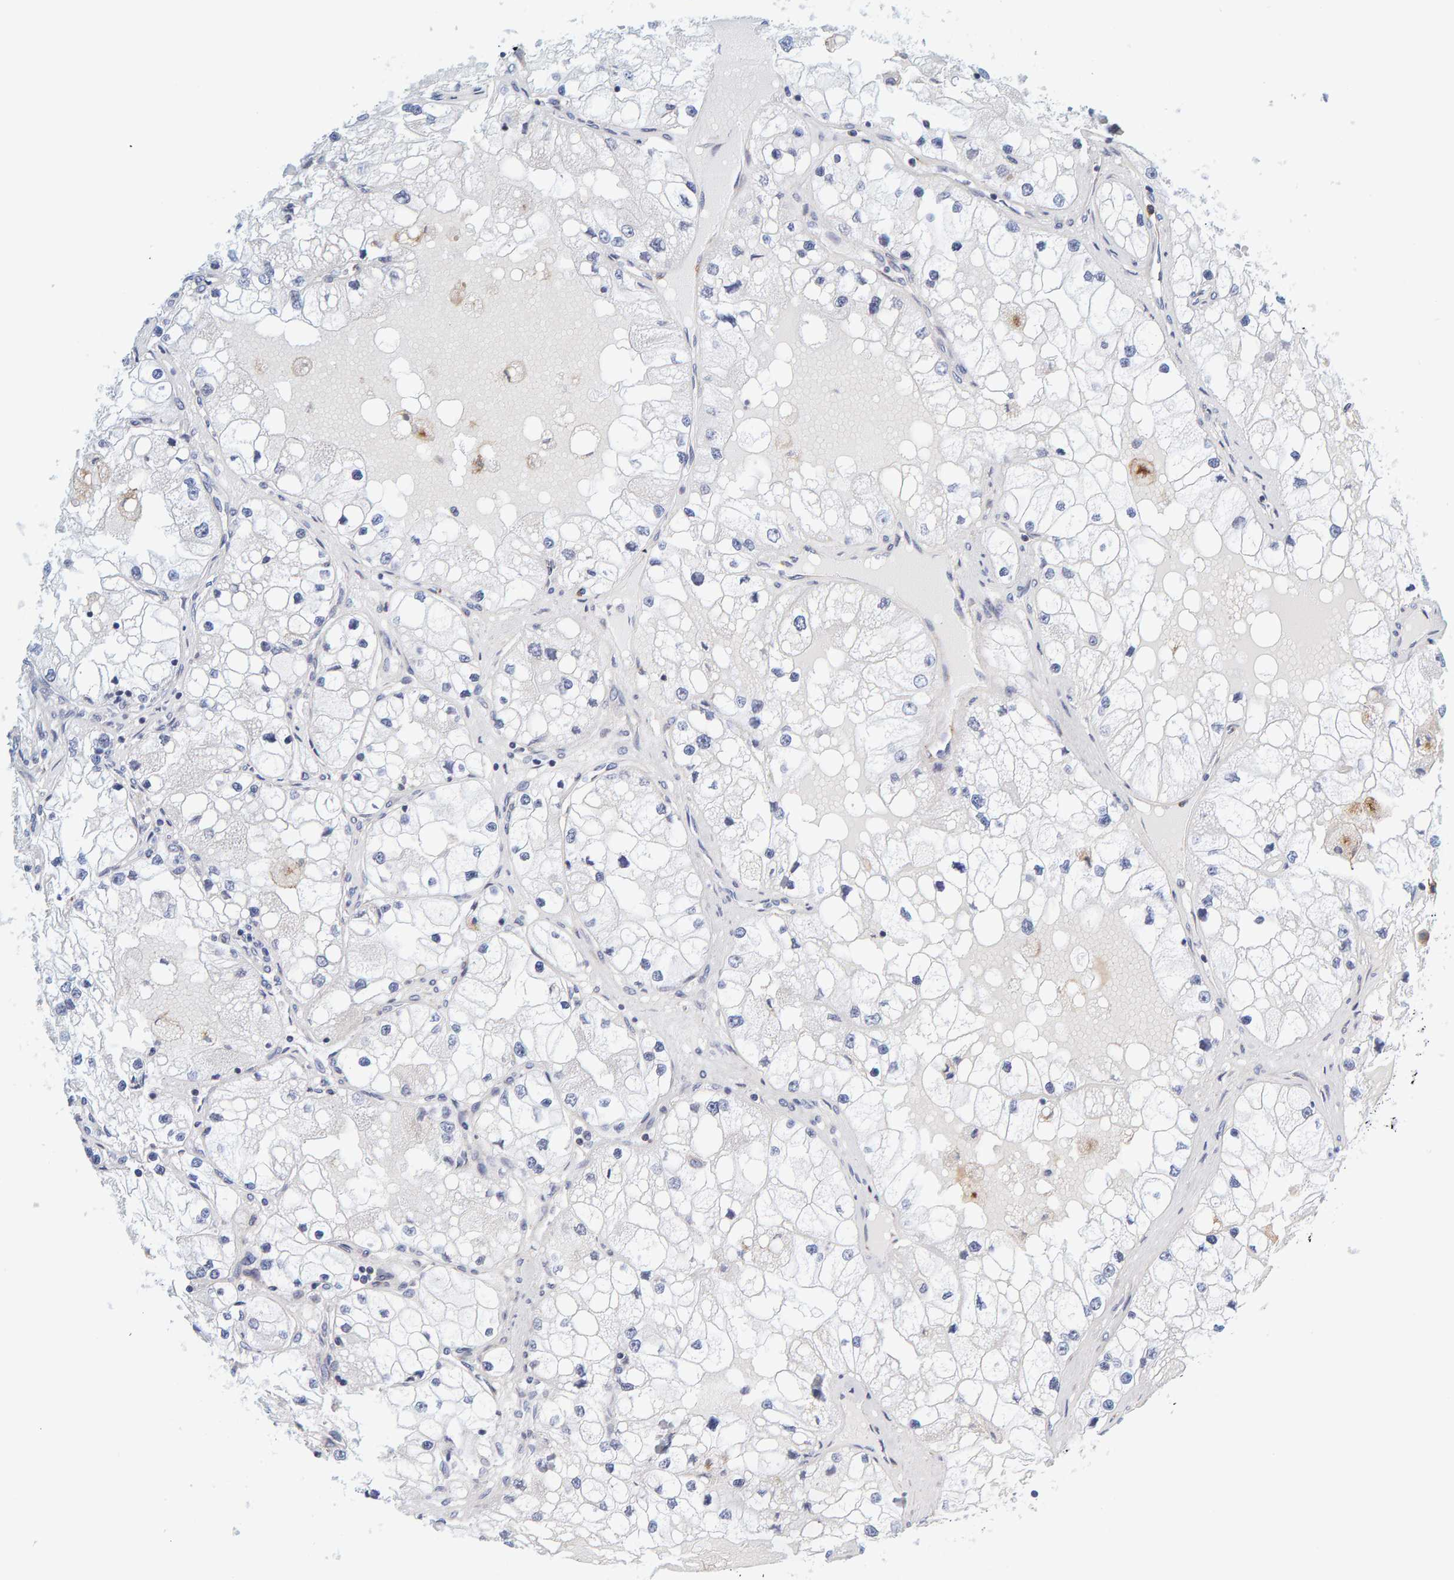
{"staining": {"intensity": "negative", "quantity": "none", "location": "none"}, "tissue": "renal cancer", "cell_type": "Tumor cells", "image_type": "cancer", "snomed": [{"axis": "morphology", "description": "Adenocarcinoma, NOS"}, {"axis": "topography", "description": "Kidney"}], "caption": "Renal cancer was stained to show a protein in brown. There is no significant positivity in tumor cells.", "gene": "MOG", "patient": {"sex": "male", "age": 68}}